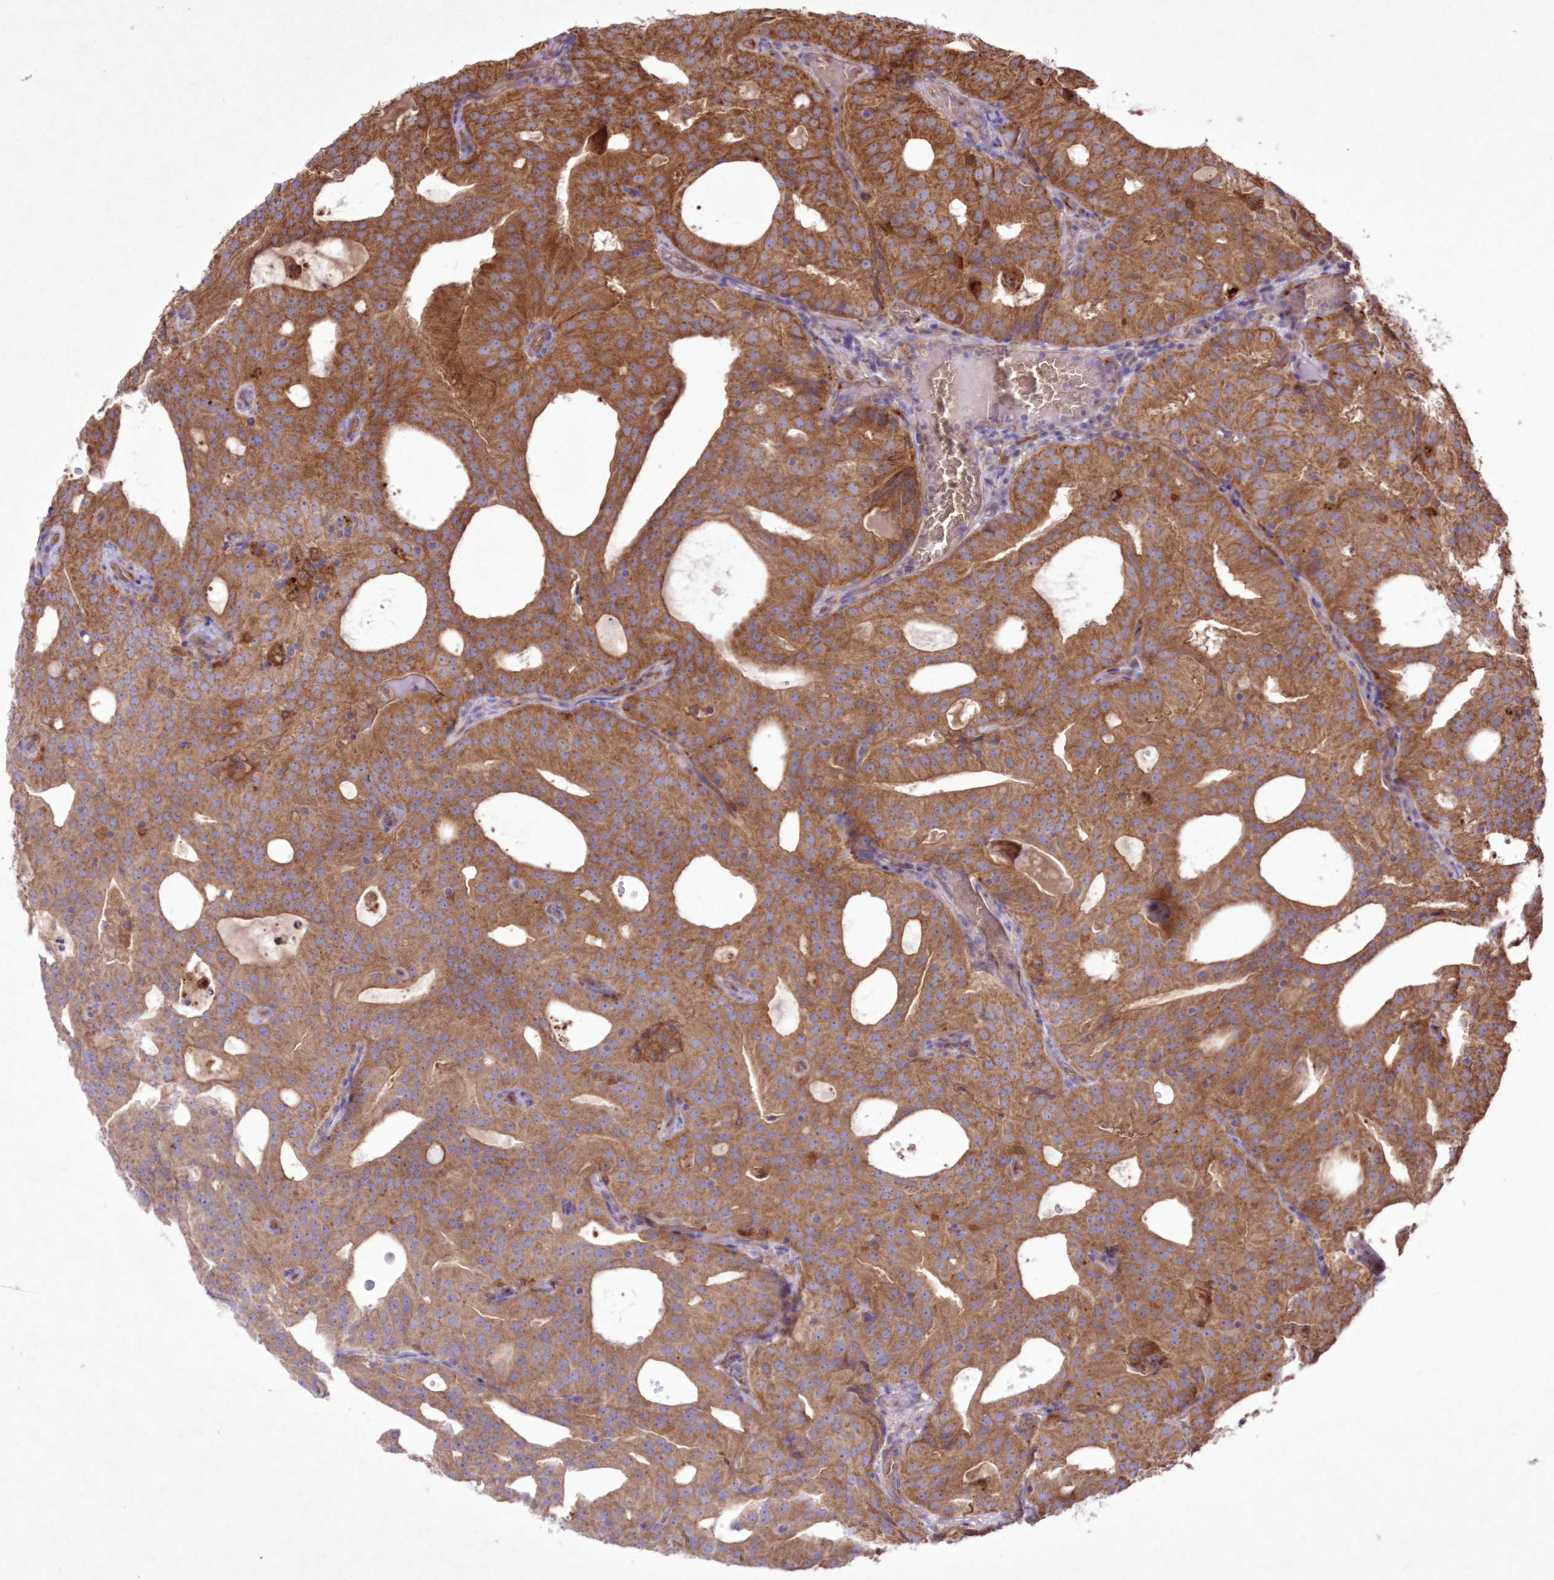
{"staining": {"intensity": "moderate", "quantity": ">75%", "location": "cytoplasmic/membranous"}, "tissue": "prostate cancer", "cell_type": "Tumor cells", "image_type": "cancer", "snomed": [{"axis": "morphology", "description": "Adenocarcinoma, Medium grade"}, {"axis": "topography", "description": "Prostate"}], "caption": "Immunohistochemical staining of human prostate cancer demonstrates medium levels of moderate cytoplasmic/membranous protein positivity in about >75% of tumor cells.", "gene": "FCHO2", "patient": {"sex": "male", "age": 88}}